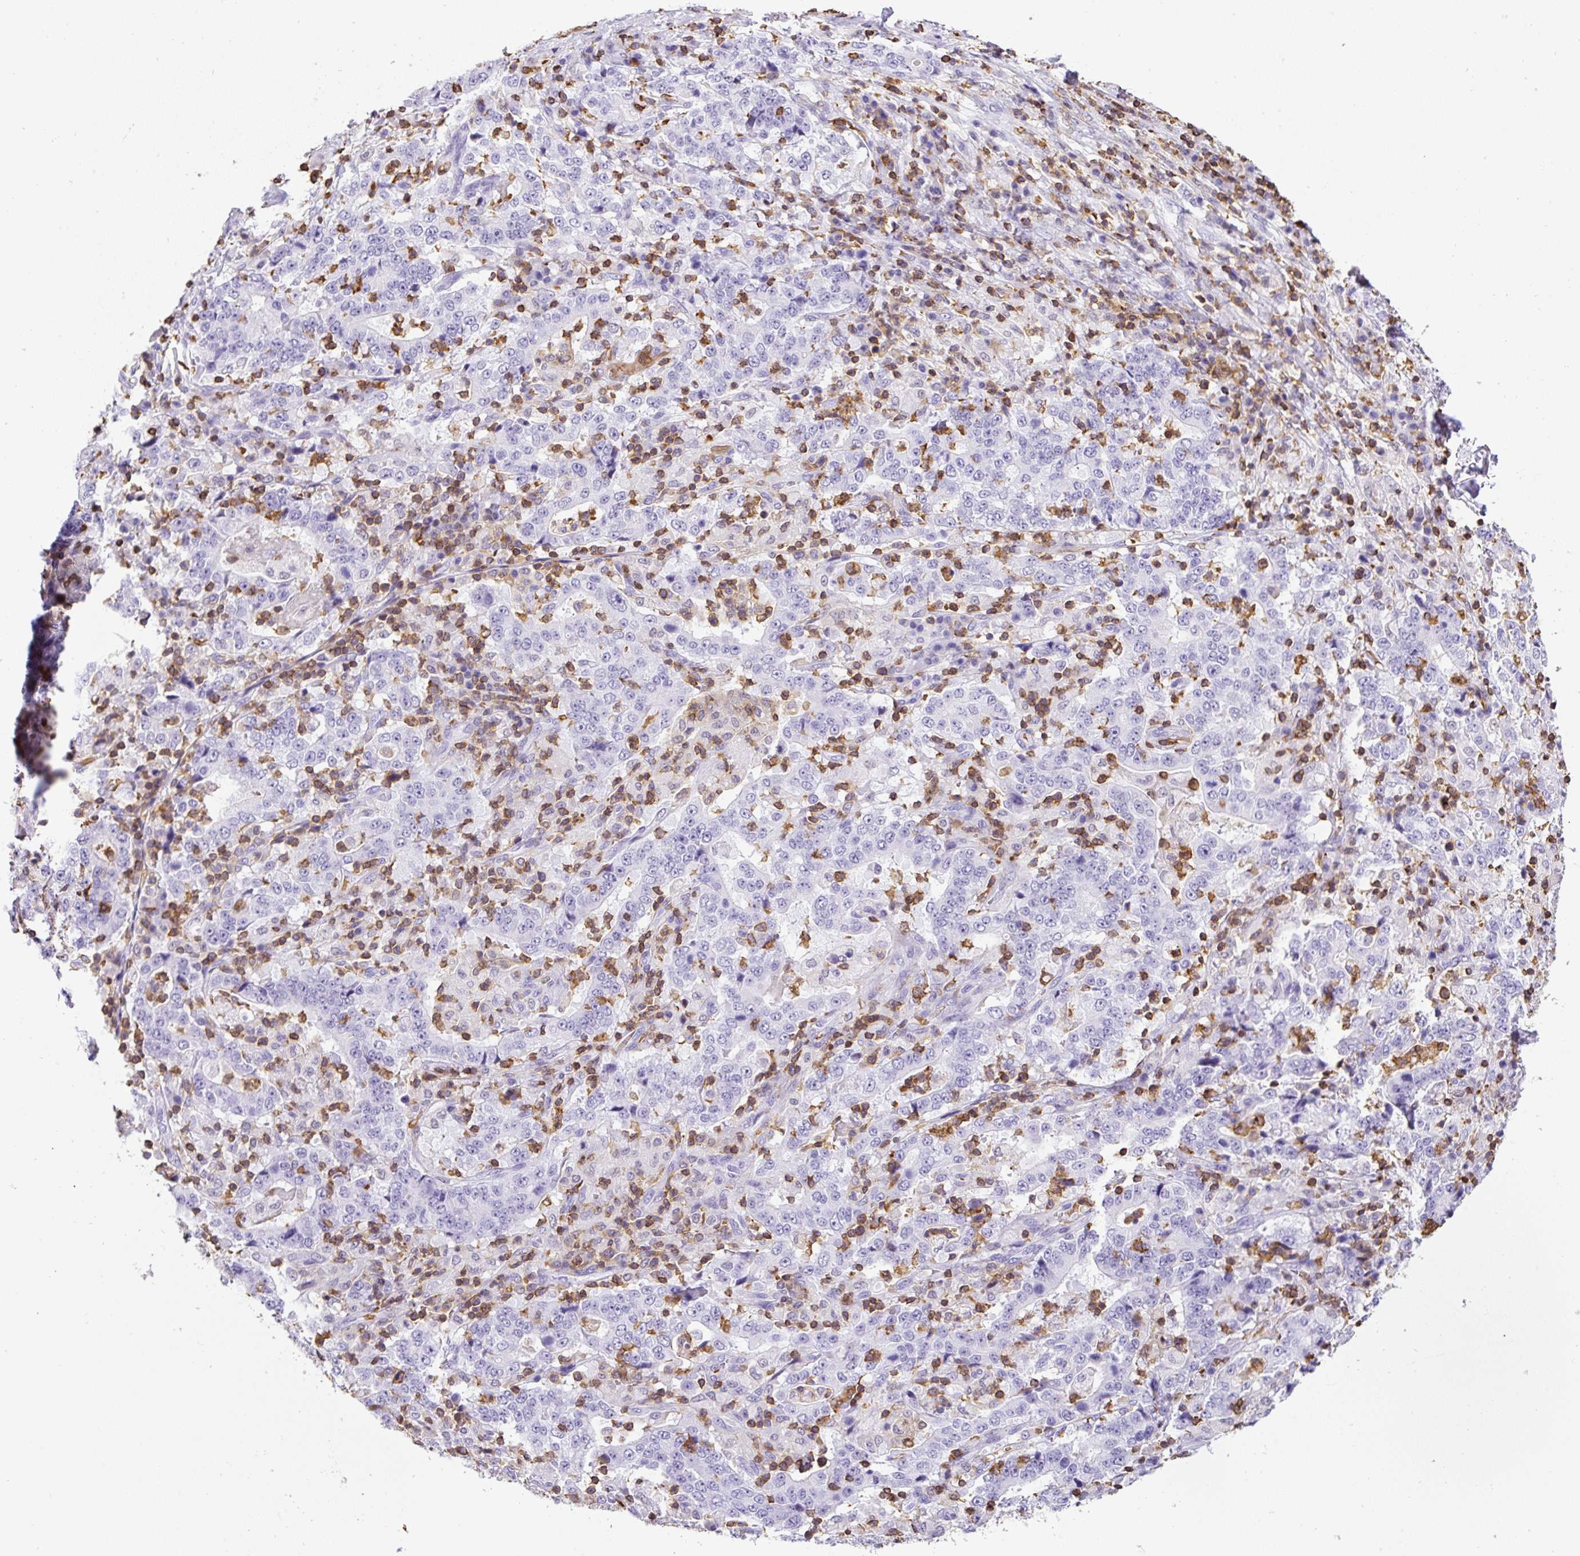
{"staining": {"intensity": "negative", "quantity": "none", "location": "none"}, "tissue": "stomach cancer", "cell_type": "Tumor cells", "image_type": "cancer", "snomed": [{"axis": "morphology", "description": "Normal tissue, NOS"}, {"axis": "morphology", "description": "Adenocarcinoma, NOS"}, {"axis": "topography", "description": "Stomach, upper"}, {"axis": "topography", "description": "Stomach"}], "caption": "Micrograph shows no significant protein expression in tumor cells of adenocarcinoma (stomach).", "gene": "FAM228B", "patient": {"sex": "male", "age": 59}}